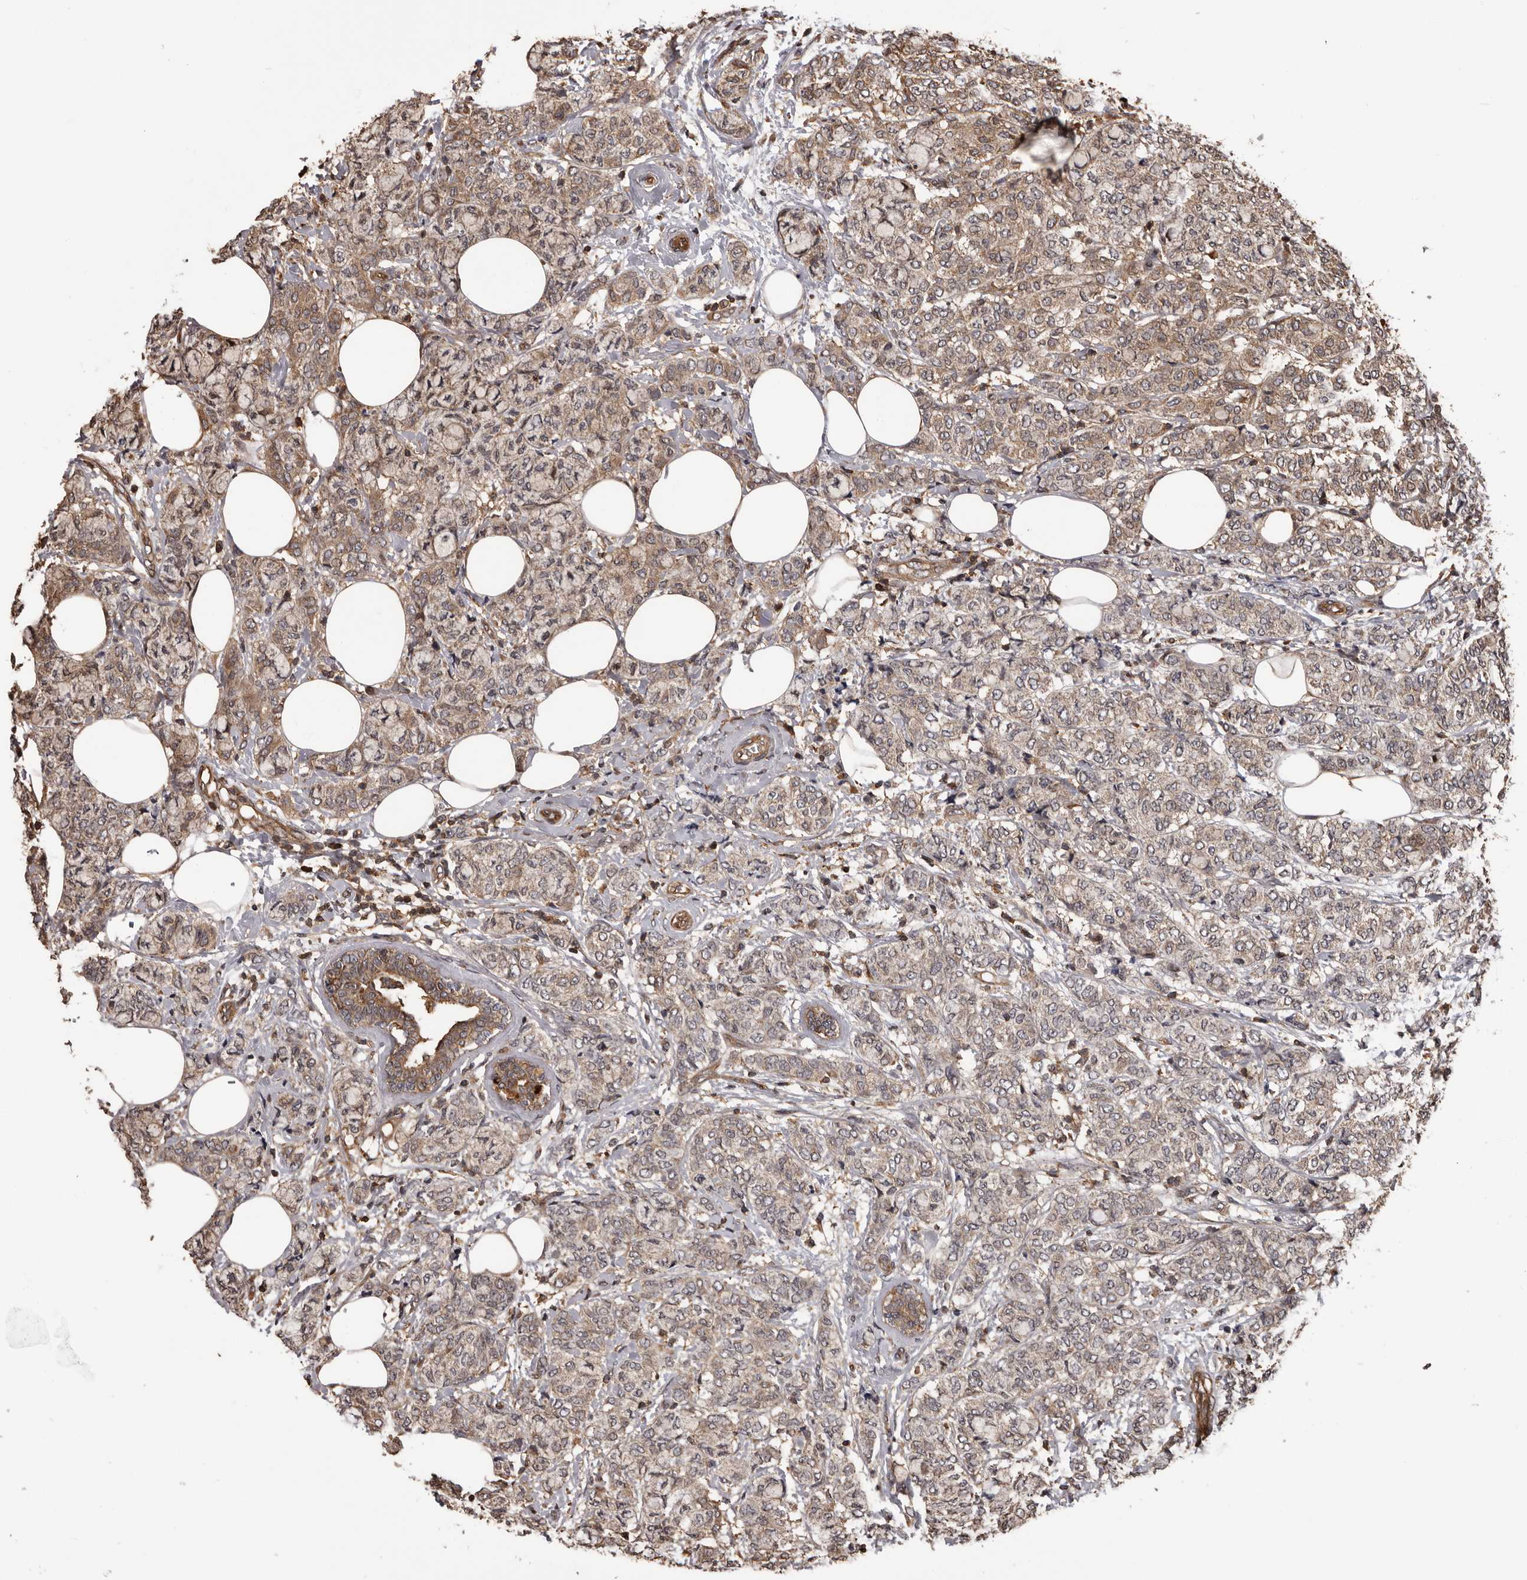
{"staining": {"intensity": "weak", "quantity": "25%-75%", "location": "cytoplasmic/membranous"}, "tissue": "breast cancer", "cell_type": "Tumor cells", "image_type": "cancer", "snomed": [{"axis": "morphology", "description": "Lobular carcinoma"}, {"axis": "topography", "description": "Breast"}], "caption": "Breast cancer (lobular carcinoma) tissue exhibits weak cytoplasmic/membranous positivity in approximately 25%-75% of tumor cells", "gene": "ADAMTS2", "patient": {"sex": "female", "age": 60}}